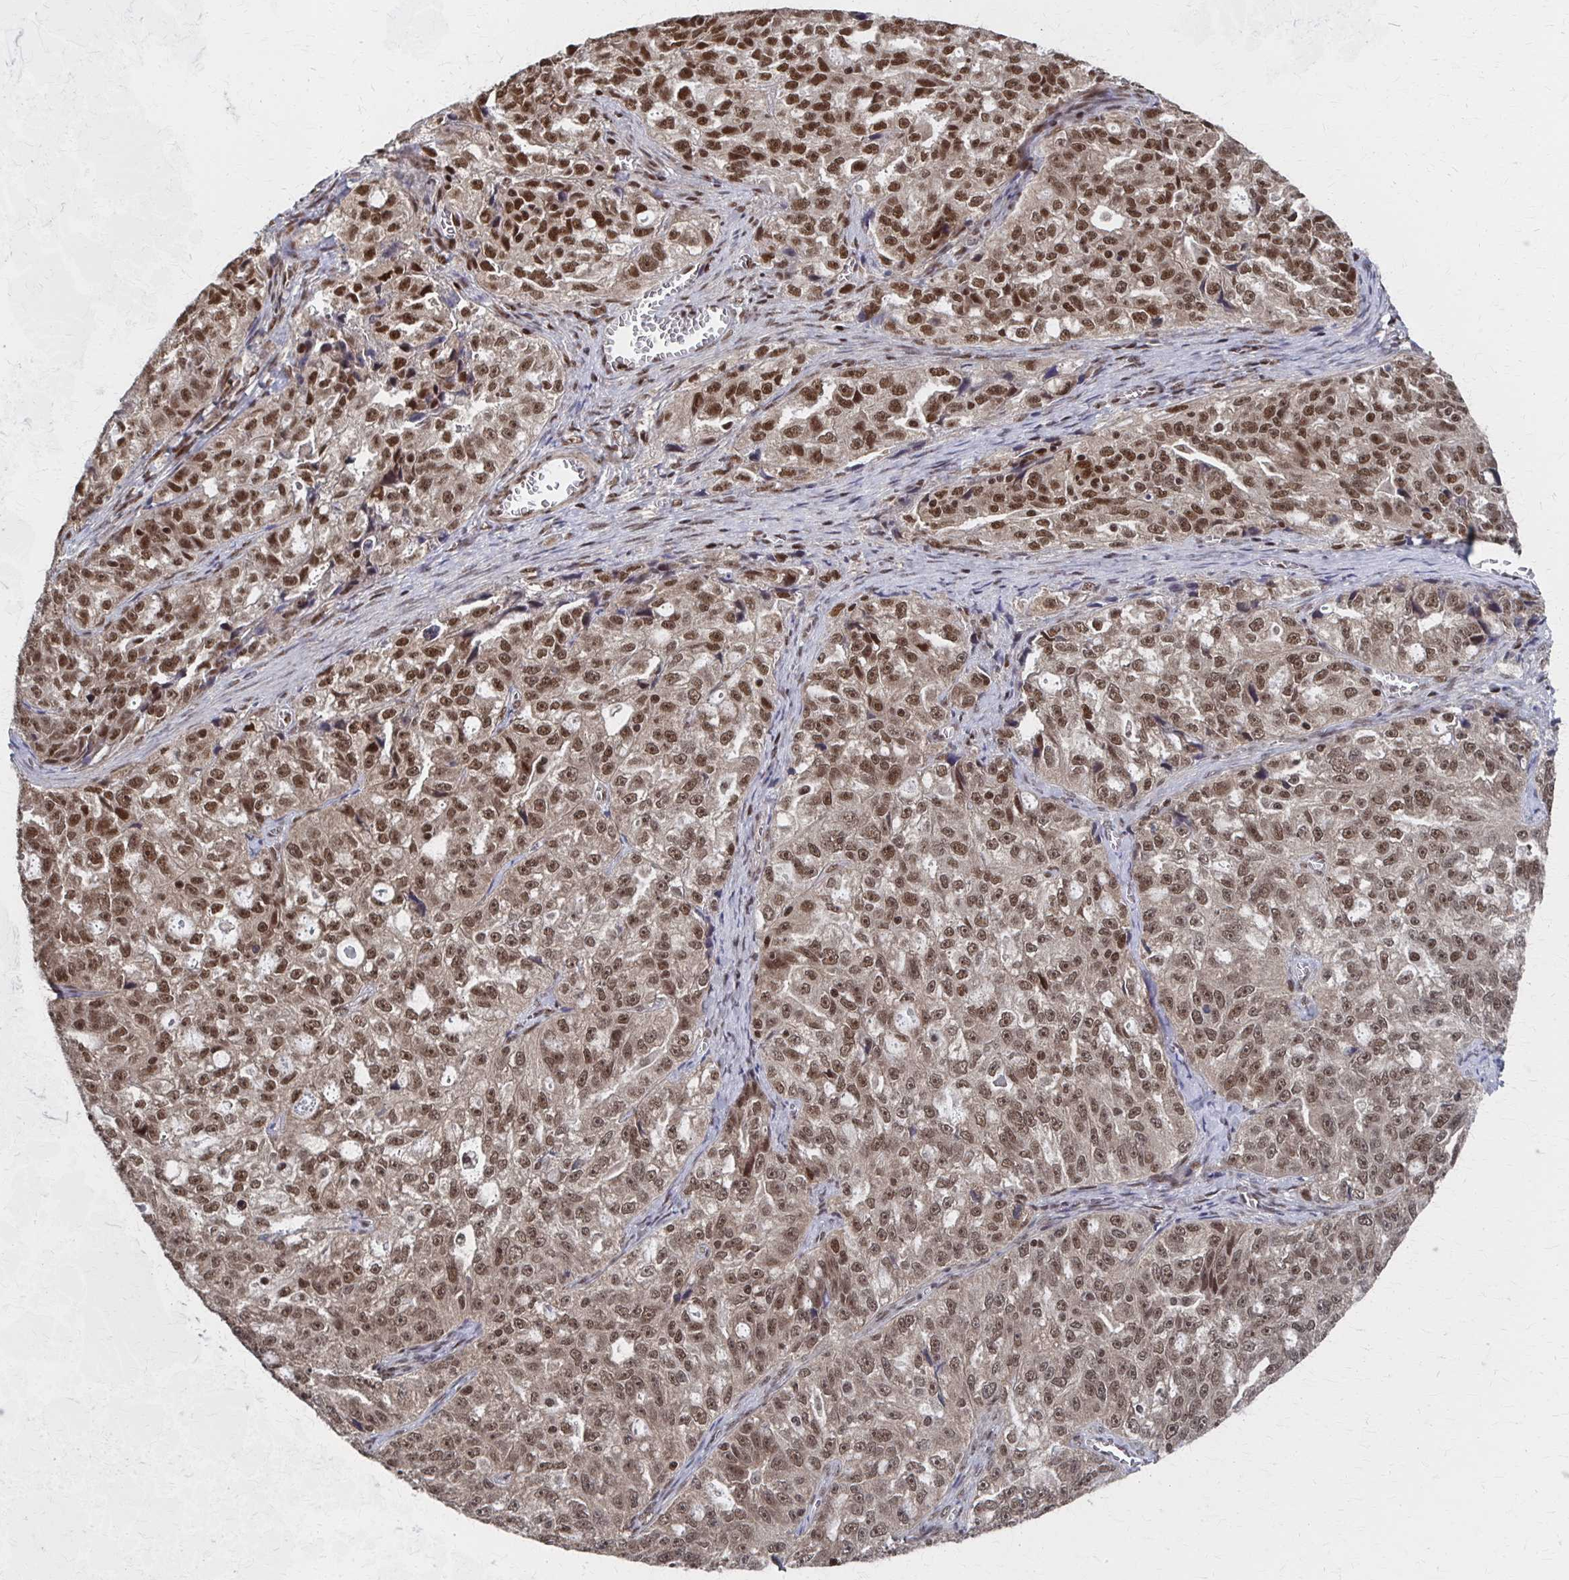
{"staining": {"intensity": "moderate", "quantity": ">75%", "location": "nuclear"}, "tissue": "ovarian cancer", "cell_type": "Tumor cells", "image_type": "cancer", "snomed": [{"axis": "morphology", "description": "Cystadenocarcinoma, serous, NOS"}, {"axis": "topography", "description": "Ovary"}], "caption": "Ovarian cancer was stained to show a protein in brown. There is medium levels of moderate nuclear positivity in approximately >75% of tumor cells. (DAB (3,3'-diaminobenzidine) = brown stain, brightfield microscopy at high magnification).", "gene": "GTF2B", "patient": {"sex": "female", "age": 51}}